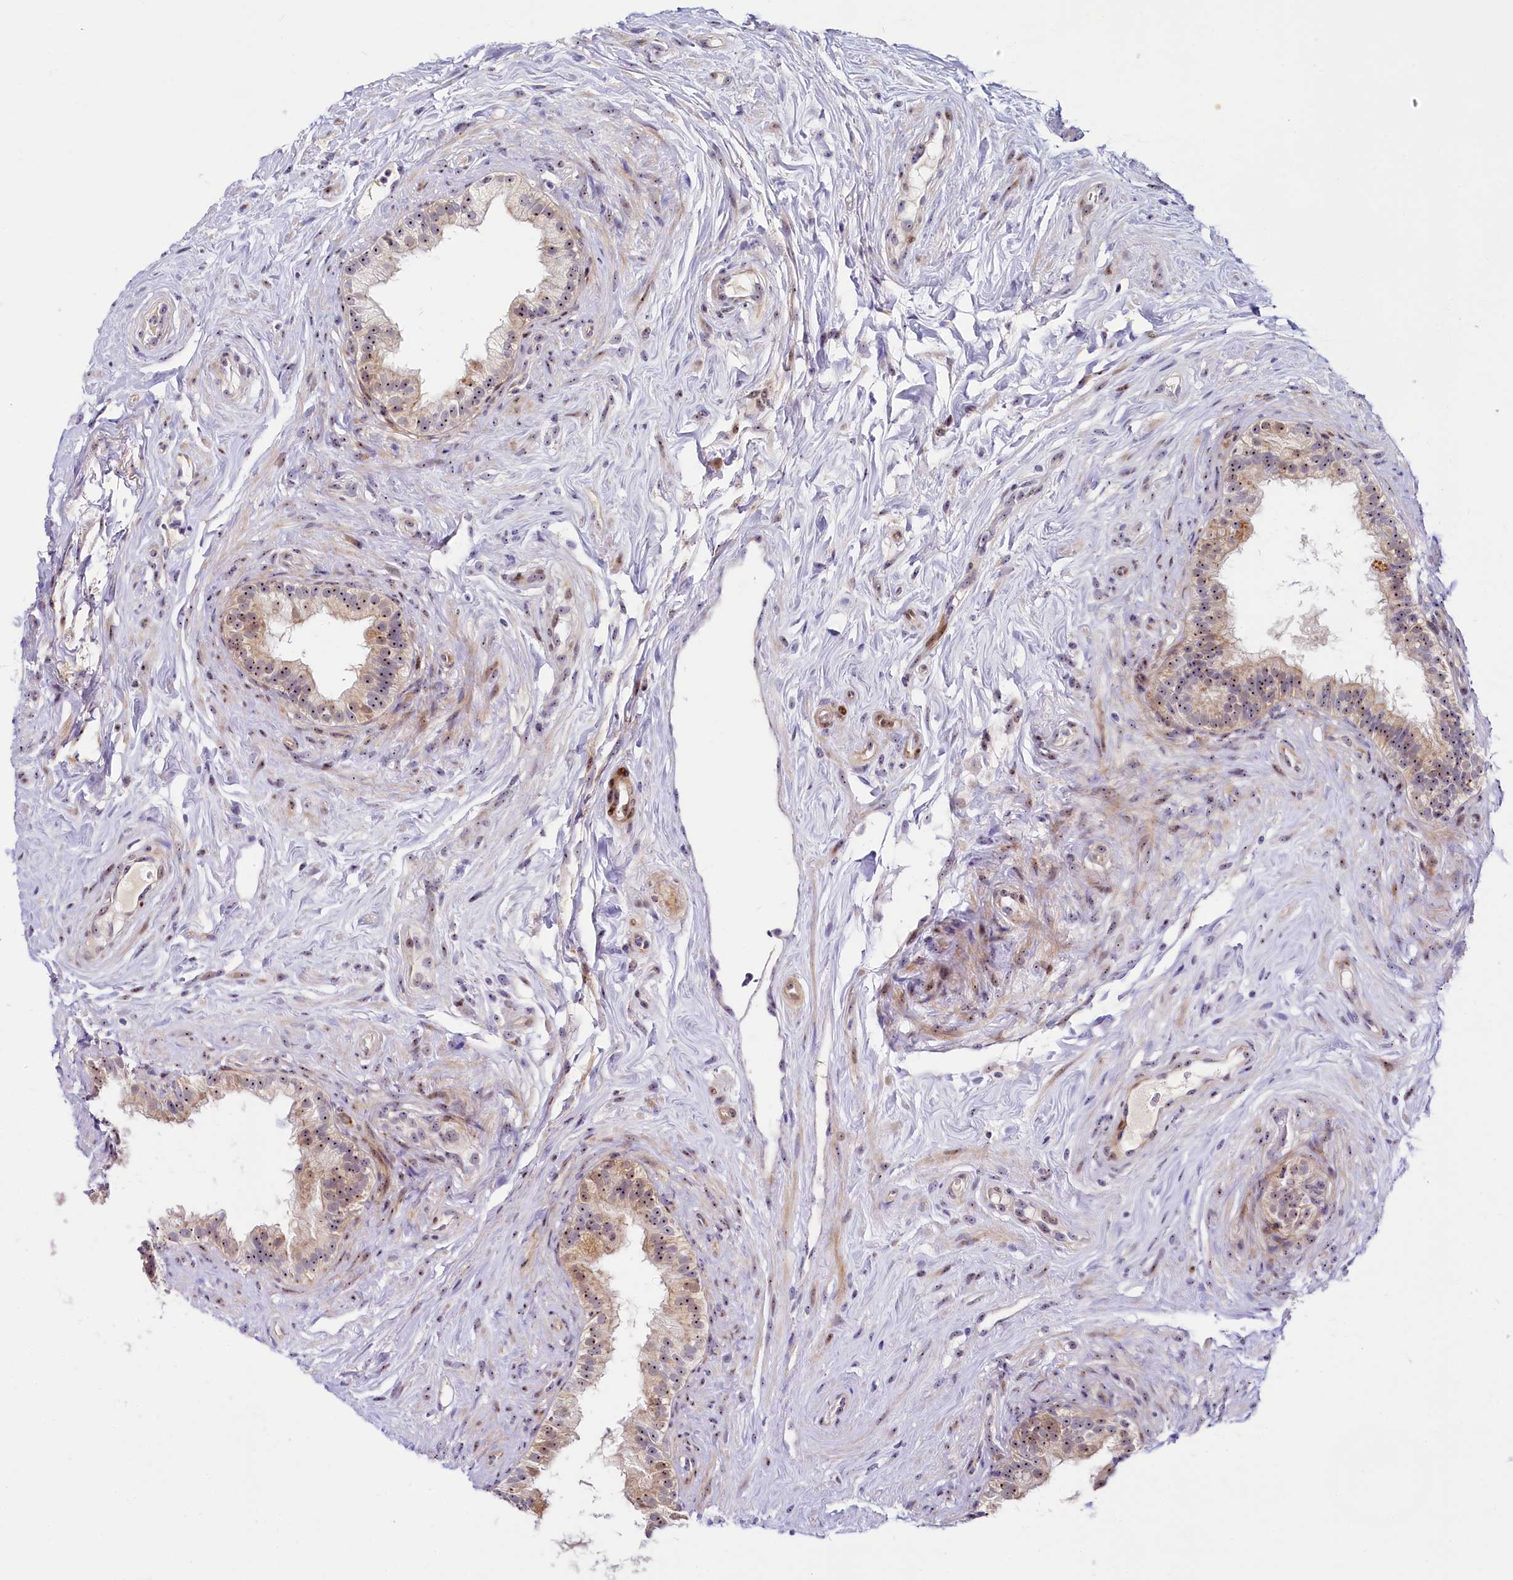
{"staining": {"intensity": "moderate", "quantity": "25%-75%", "location": "cytoplasmic/membranous,nuclear"}, "tissue": "epididymis", "cell_type": "Glandular cells", "image_type": "normal", "snomed": [{"axis": "morphology", "description": "Normal tissue, NOS"}, {"axis": "topography", "description": "Epididymis"}], "caption": "IHC photomicrograph of normal epididymis: human epididymis stained using immunohistochemistry displays medium levels of moderate protein expression localized specifically in the cytoplasmic/membranous,nuclear of glandular cells, appearing as a cytoplasmic/membranous,nuclear brown color.", "gene": "TCOF1", "patient": {"sex": "male", "age": 84}}